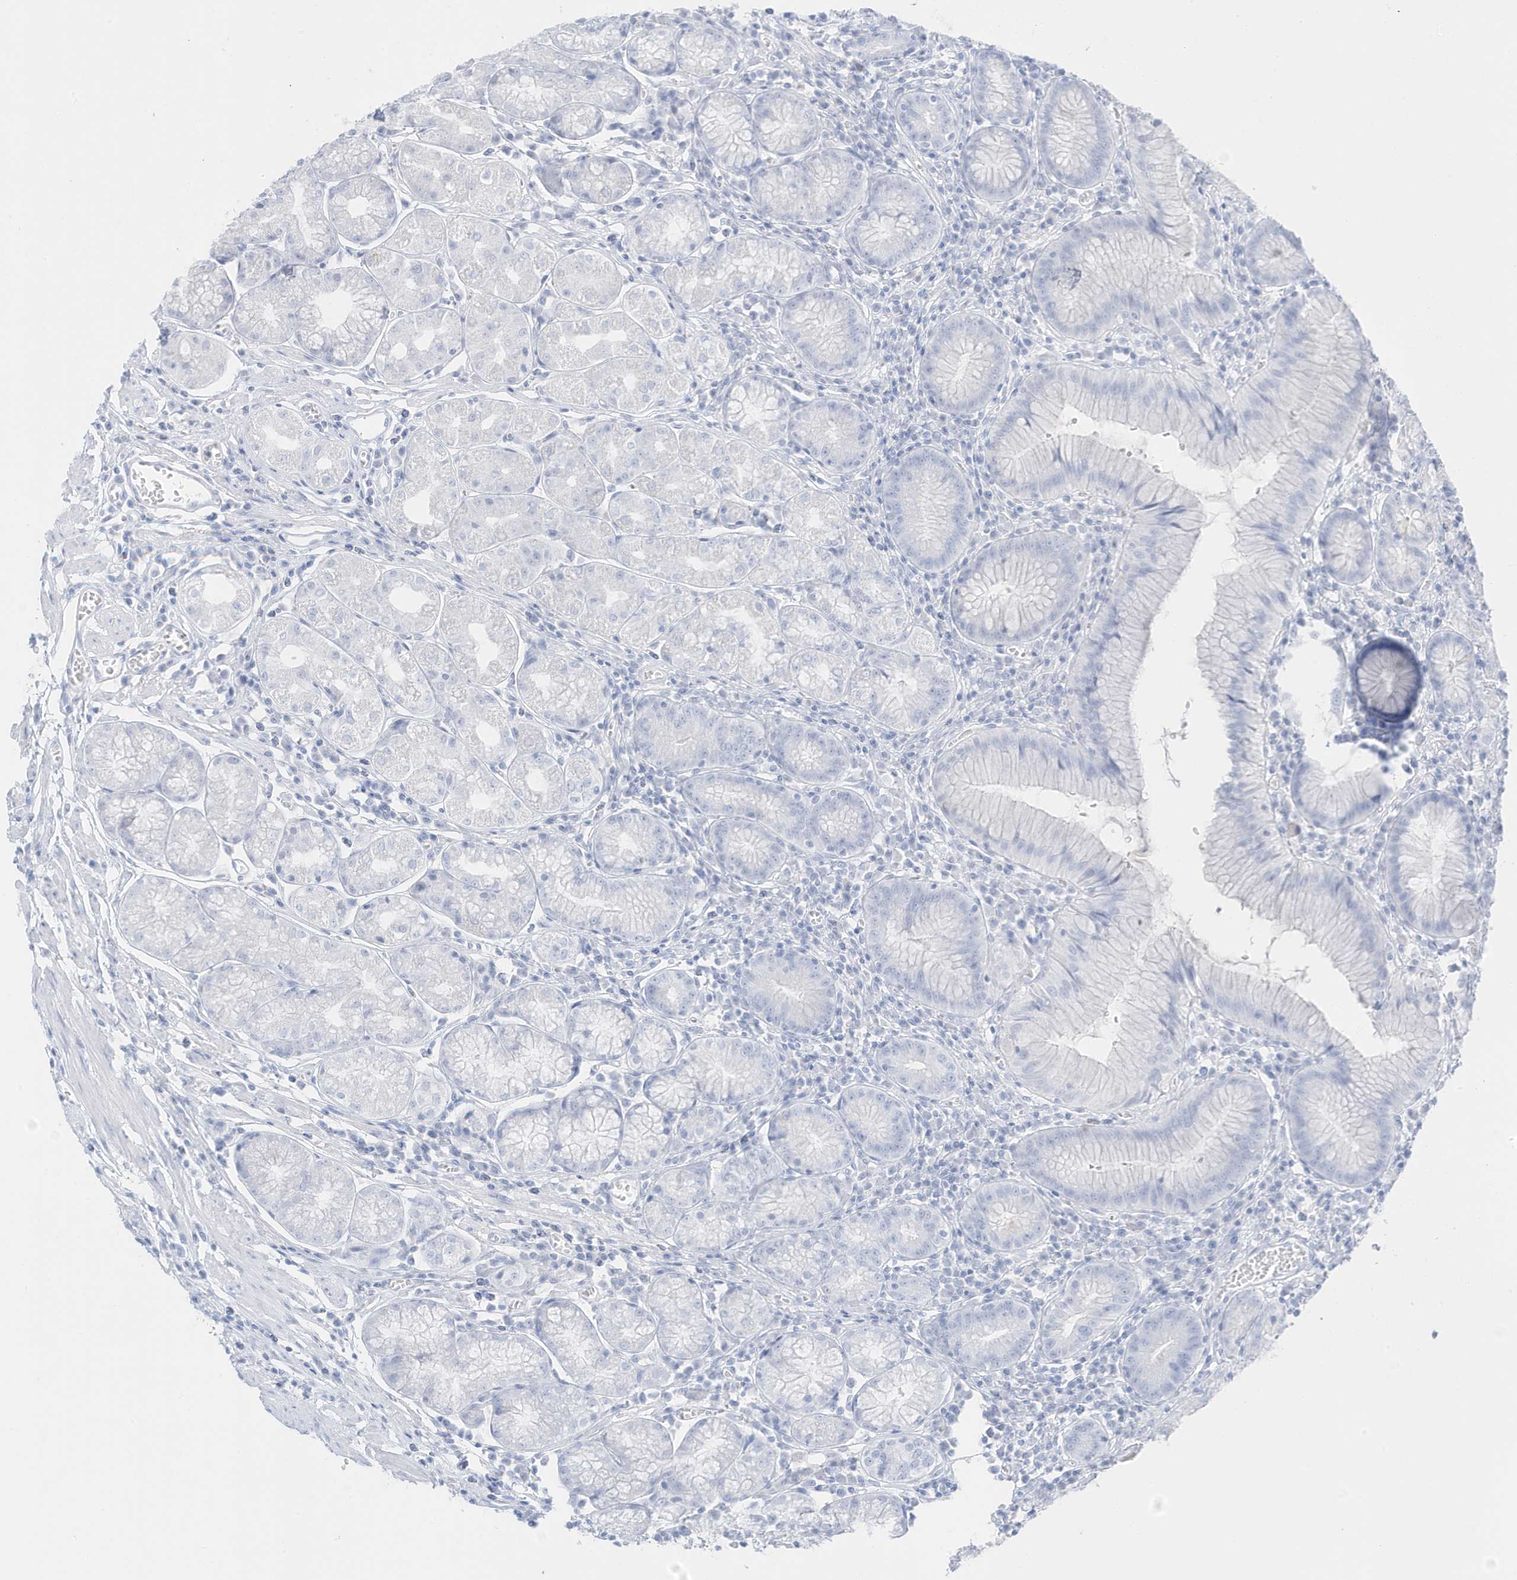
{"staining": {"intensity": "negative", "quantity": "none", "location": "none"}, "tissue": "stomach", "cell_type": "Glandular cells", "image_type": "normal", "snomed": [{"axis": "morphology", "description": "Normal tissue, NOS"}, {"axis": "topography", "description": "Stomach"}], "caption": "Stomach was stained to show a protein in brown. There is no significant positivity in glandular cells. (IHC, brightfield microscopy, high magnification).", "gene": "SLC22A13", "patient": {"sex": "male", "age": 55}}